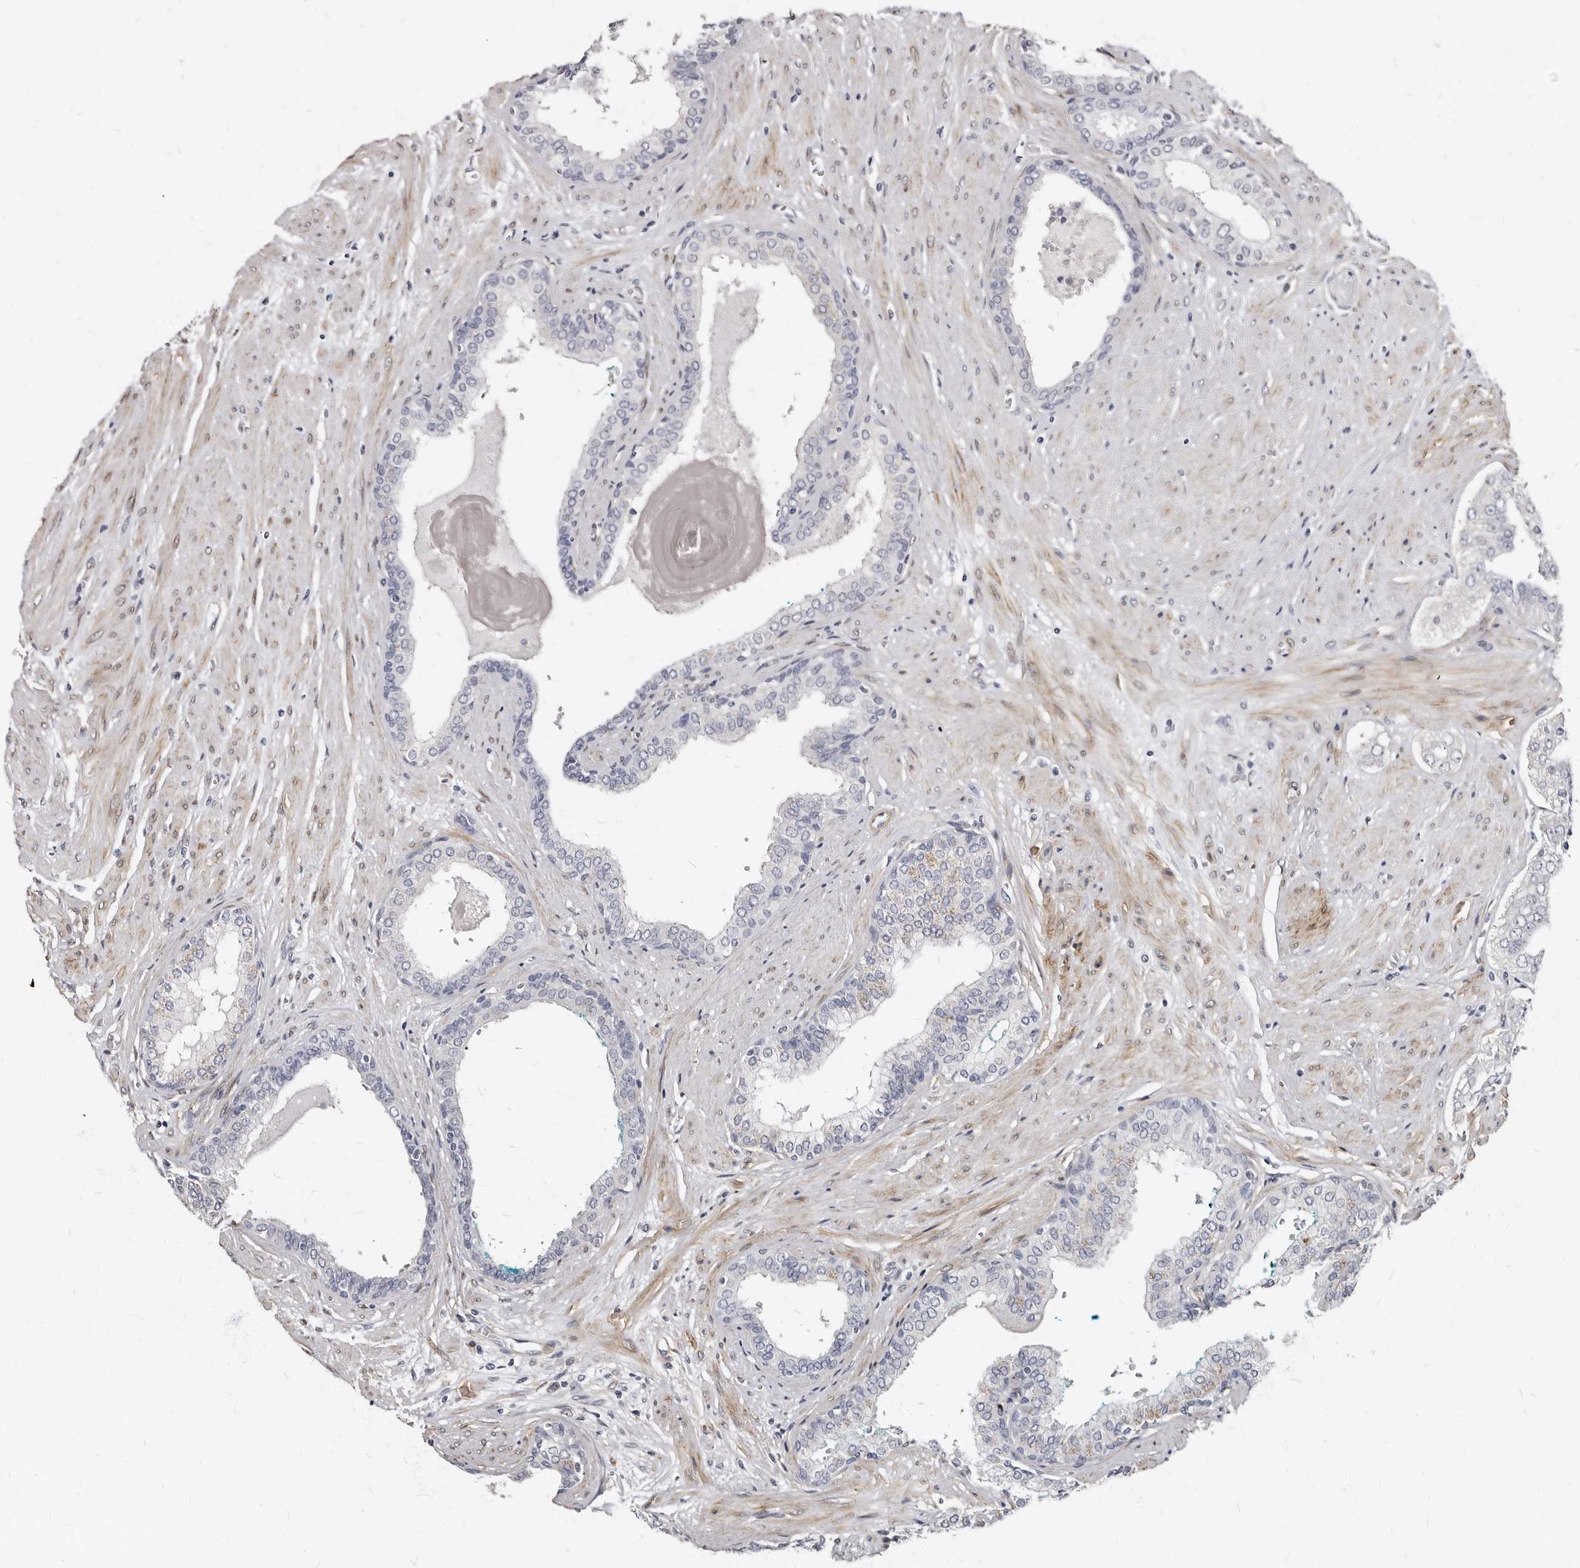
{"staining": {"intensity": "negative", "quantity": "none", "location": "none"}, "tissue": "prostate cancer", "cell_type": "Tumor cells", "image_type": "cancer", "snomed": [{"axis": "morphology", "description": "Adenocarcinoma, High grade"}, {"axis": "topography", "description": "Prostate"}], "caption": "There is no significant positivity in tumor cells of adenocarcinoma (high-grade) (prostate). (DAB immunohistochemistry (IHC), high magnification).", "gene": "MRGPRF", "patient": {"sex": "male", "age": 71}}